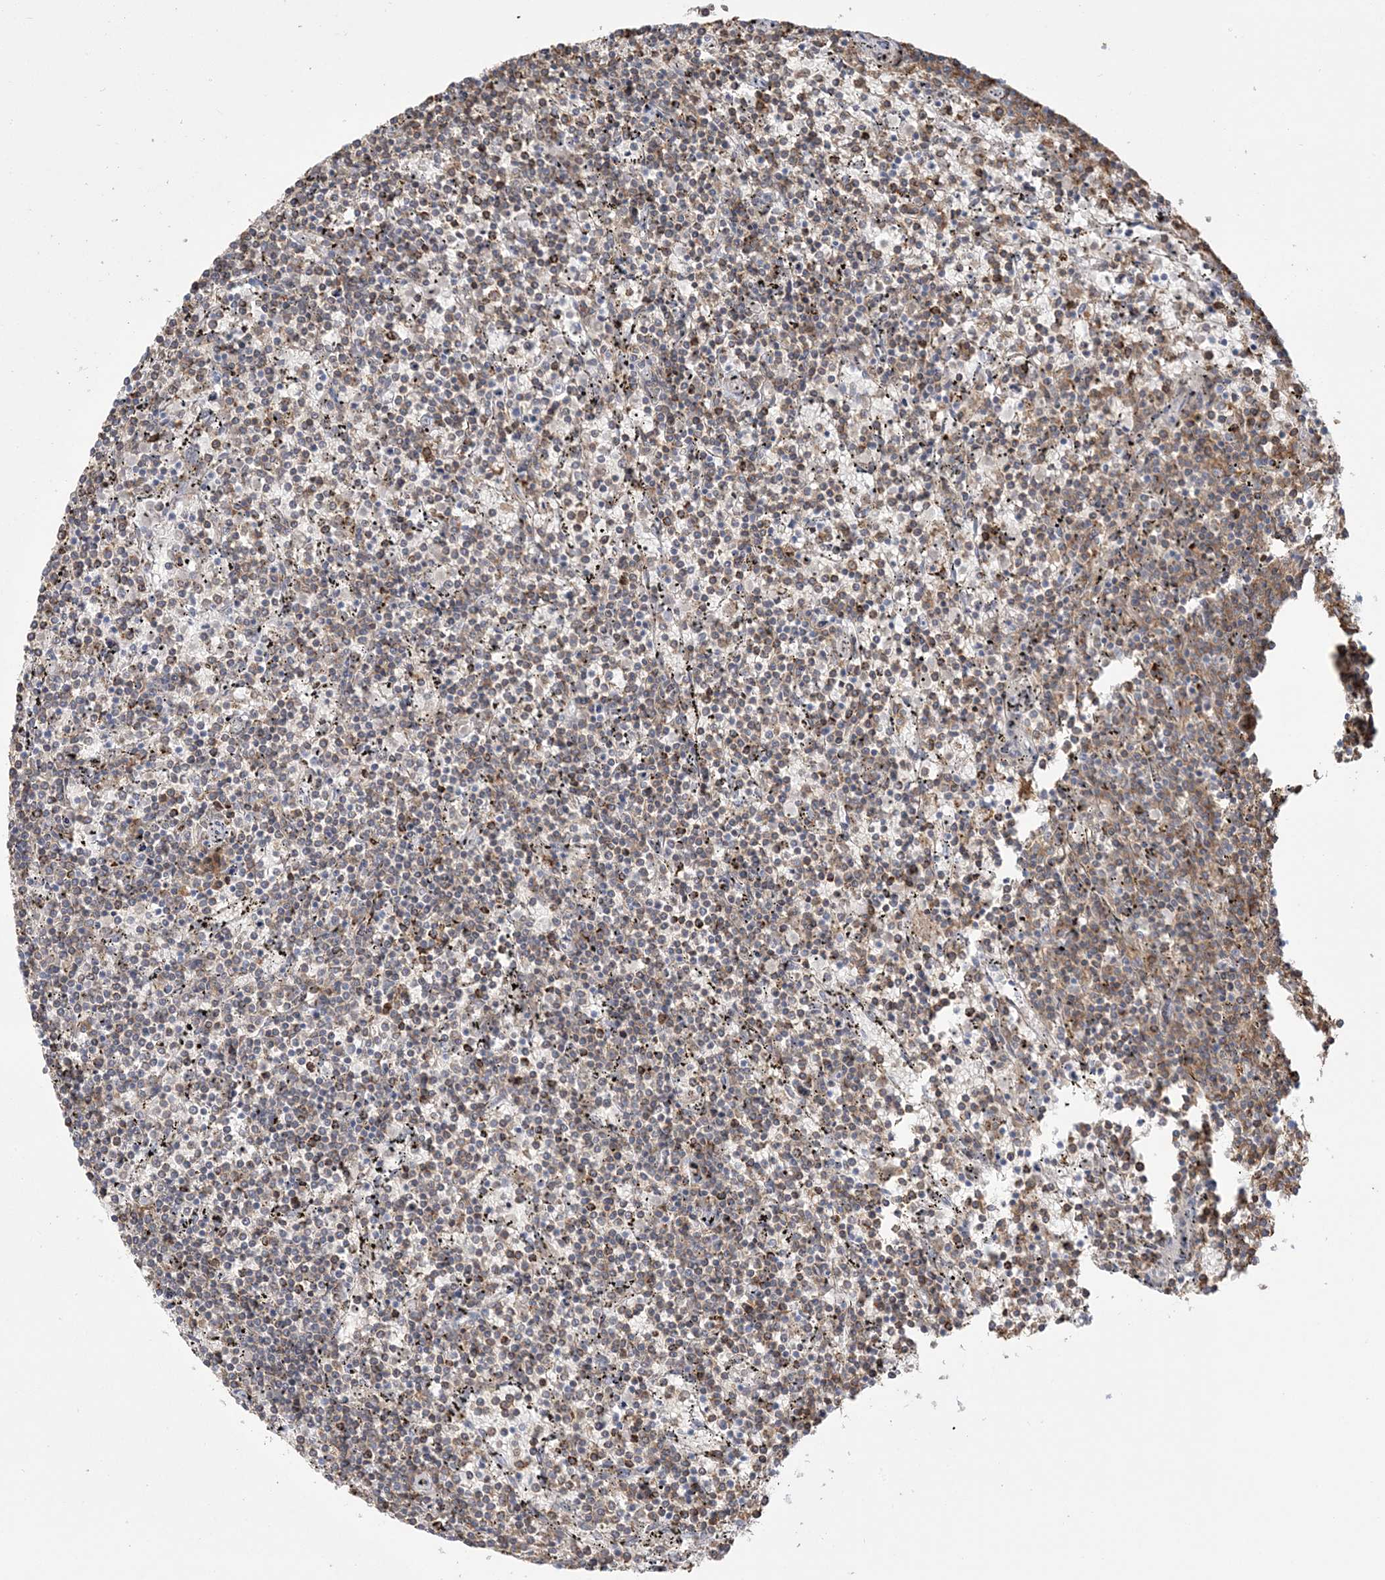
{"staining": {"intensity": "weak", "quantity": "25%-75%", "location": "cytoplasmic/membranous"}, "tissue": "lymphoma", "cell_type": "Tumor cells", "image_type": "cancer", "snomed": [{"axis": "morphology", "description": "Malignant lymphoma, non-Hodgkin's type, Low grade"}, {"axis": "topography", "description": "Spleen"}], "caption": "Immunohistochemistry micrograph of low-grade malignant lymphoma, non-Hodgkin's type stained for a protein (brown), which displays low levels of weak cytoplasmic/membranous expression in about 25%-75% of tumor cells.", "gene": "HAAO", "patient": {"sex": "female", "age": 50}}